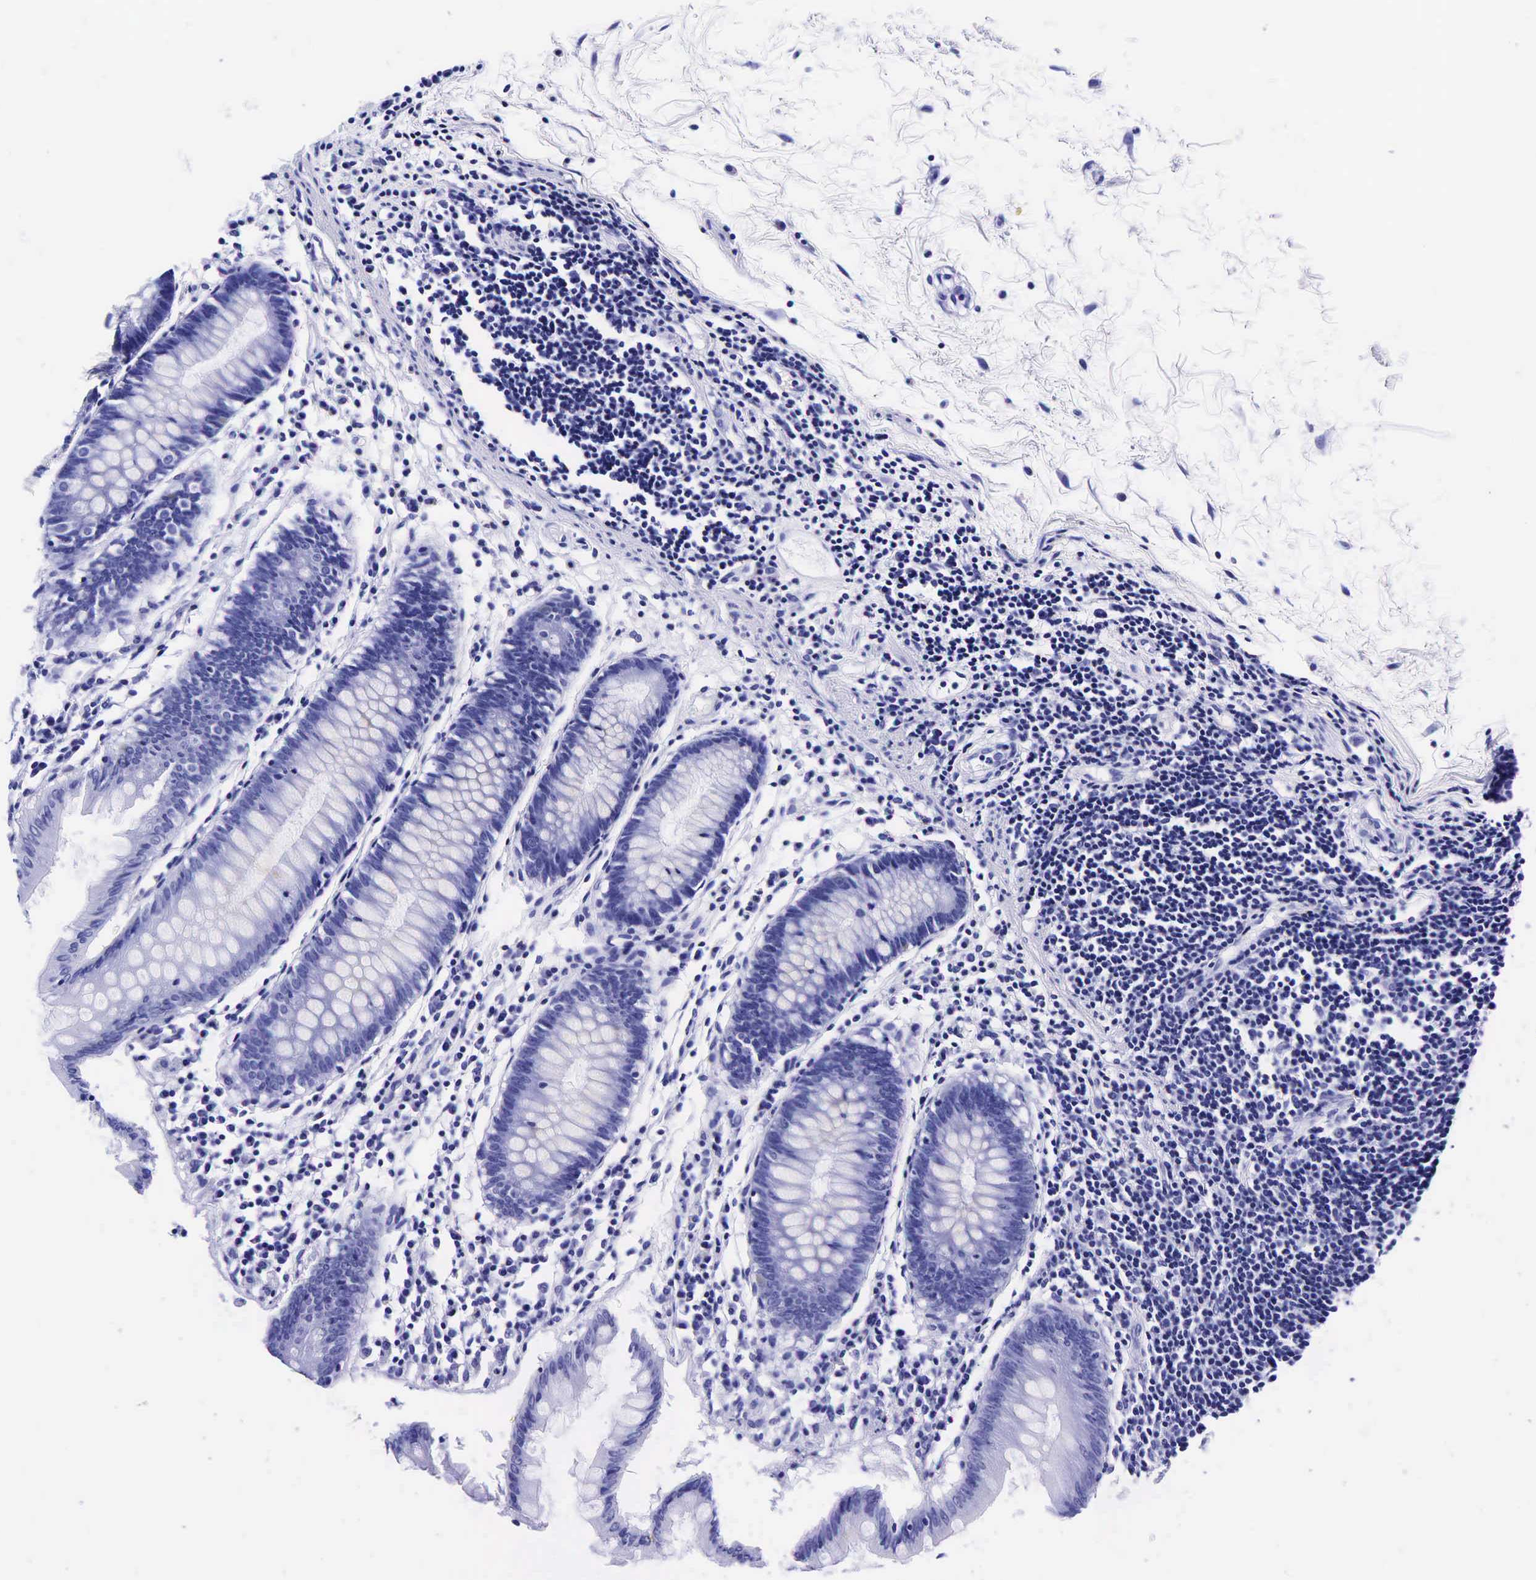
{"staining": {"intensity": "negative", "quantity": "none", "location": "none"}, "tissue": "colon", "cell_type": "Endothelial cells", "image_type": "normal", "snomed": [{"axis": "morphology", "description": "Normal tissue, NOS"}, {"axis": "topography", "description": "Colon"}], "caption": "This is a image of immunohistochemistry (IHC) staining of benign colon, which shows no positivity in endothelial cells.", "gene": "GAST", "patient": {"sex": "female", "age": 55}}